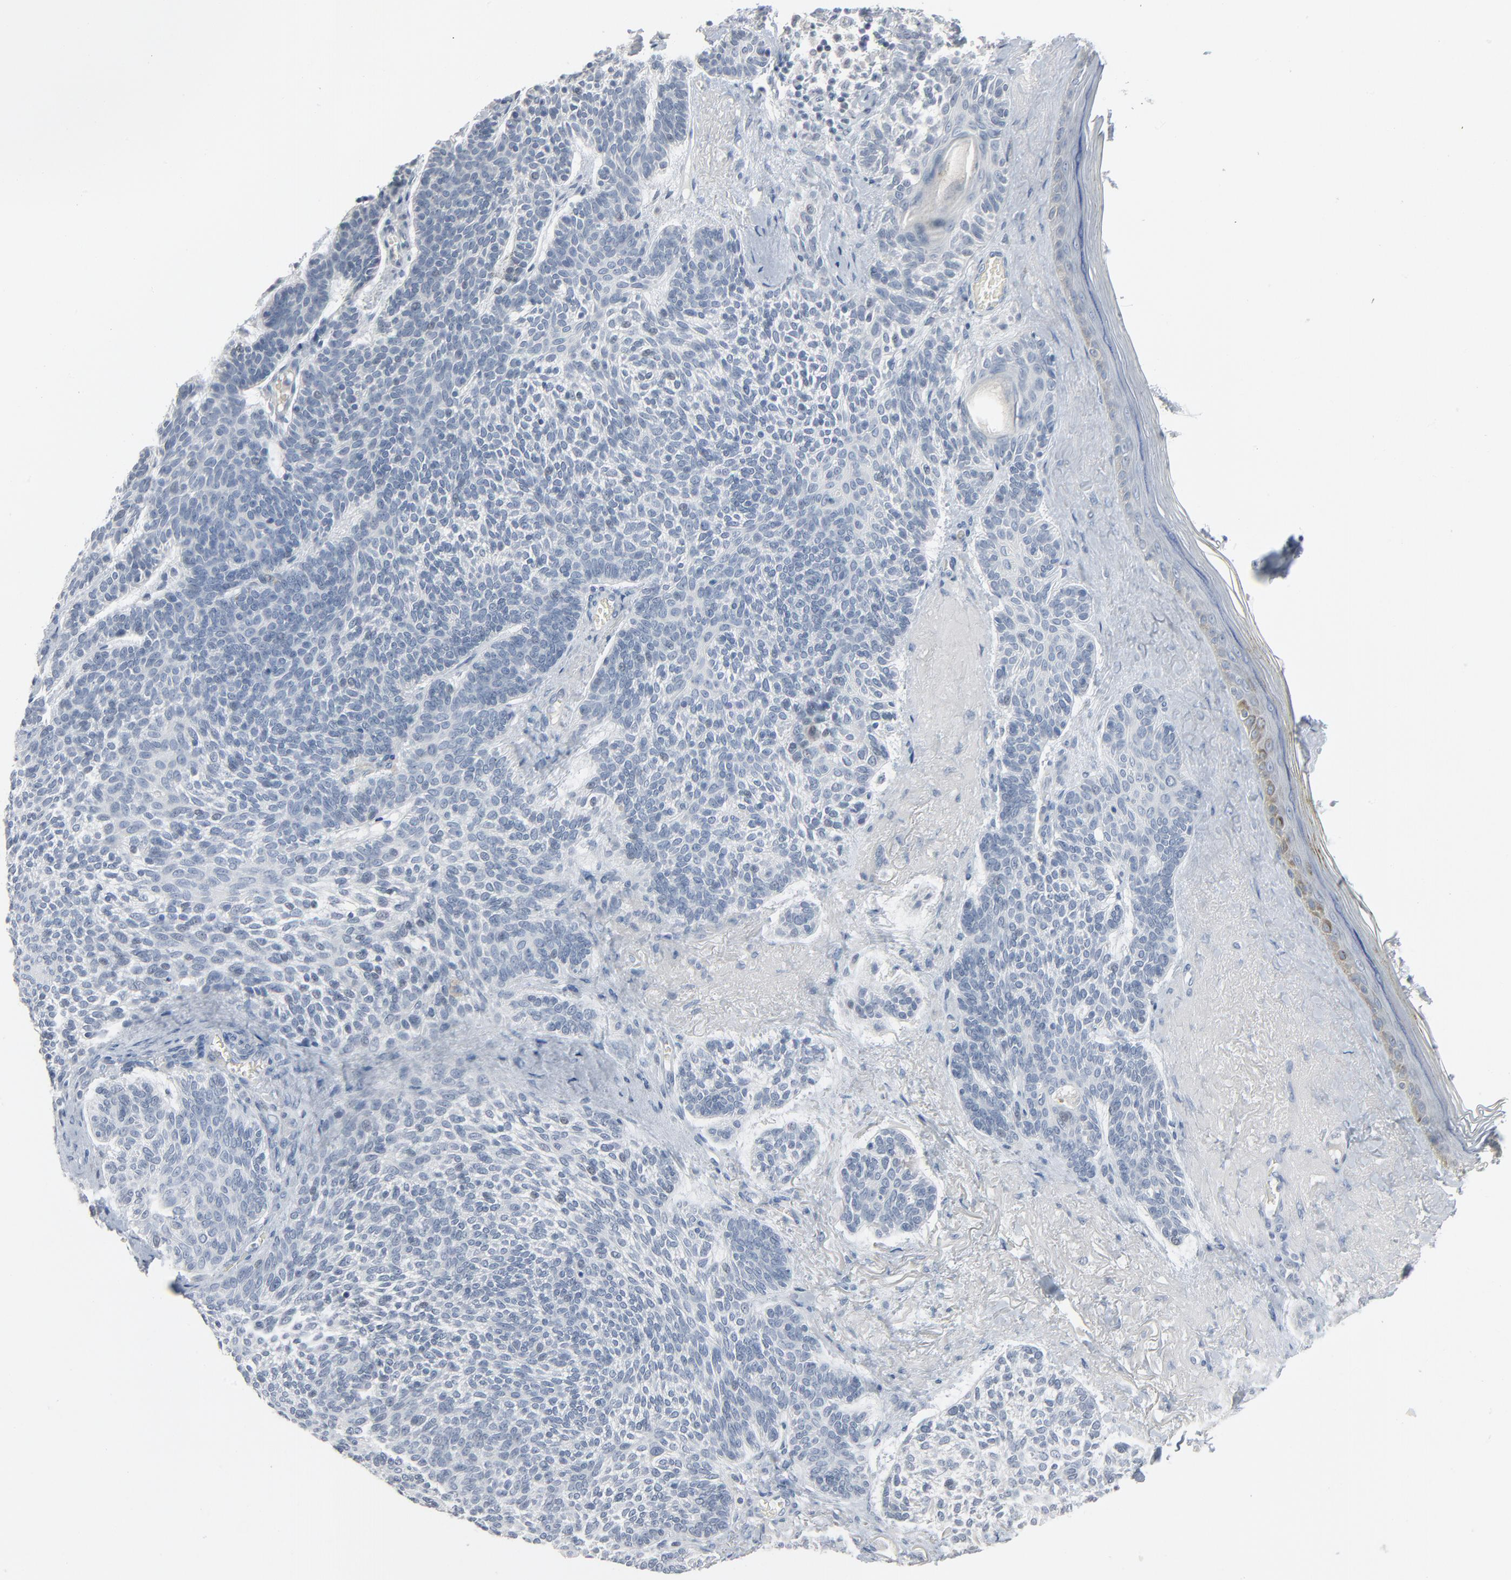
{"staining": {"intensity": "negative", "quantity": "none", "location": "none"}, "tissue": "skin cancer", "cell_type": "Tumor cells", "image_type": "cancer", "snomed": [{"axis": "morphology", "description": "Normal tissue, NOS"}, {"axis": "morphology", "description": "Basal cell carcinoma"}, {"axis": "topography", "description": "Skin"}], "caption": "An immunohistochemistry (IHC) micrograph of skin cancer (basal cell carcinoma) is shown. There is no staining in tumor cells of skin cancer (basal cell carcinoma). (DAB (3,3'-diaminobenzidine) immunohistochemistry (IHC) with hematoxylin counter stain).", "gene": "SAGE1", "patient": {"sex": "female", "age": 70}}